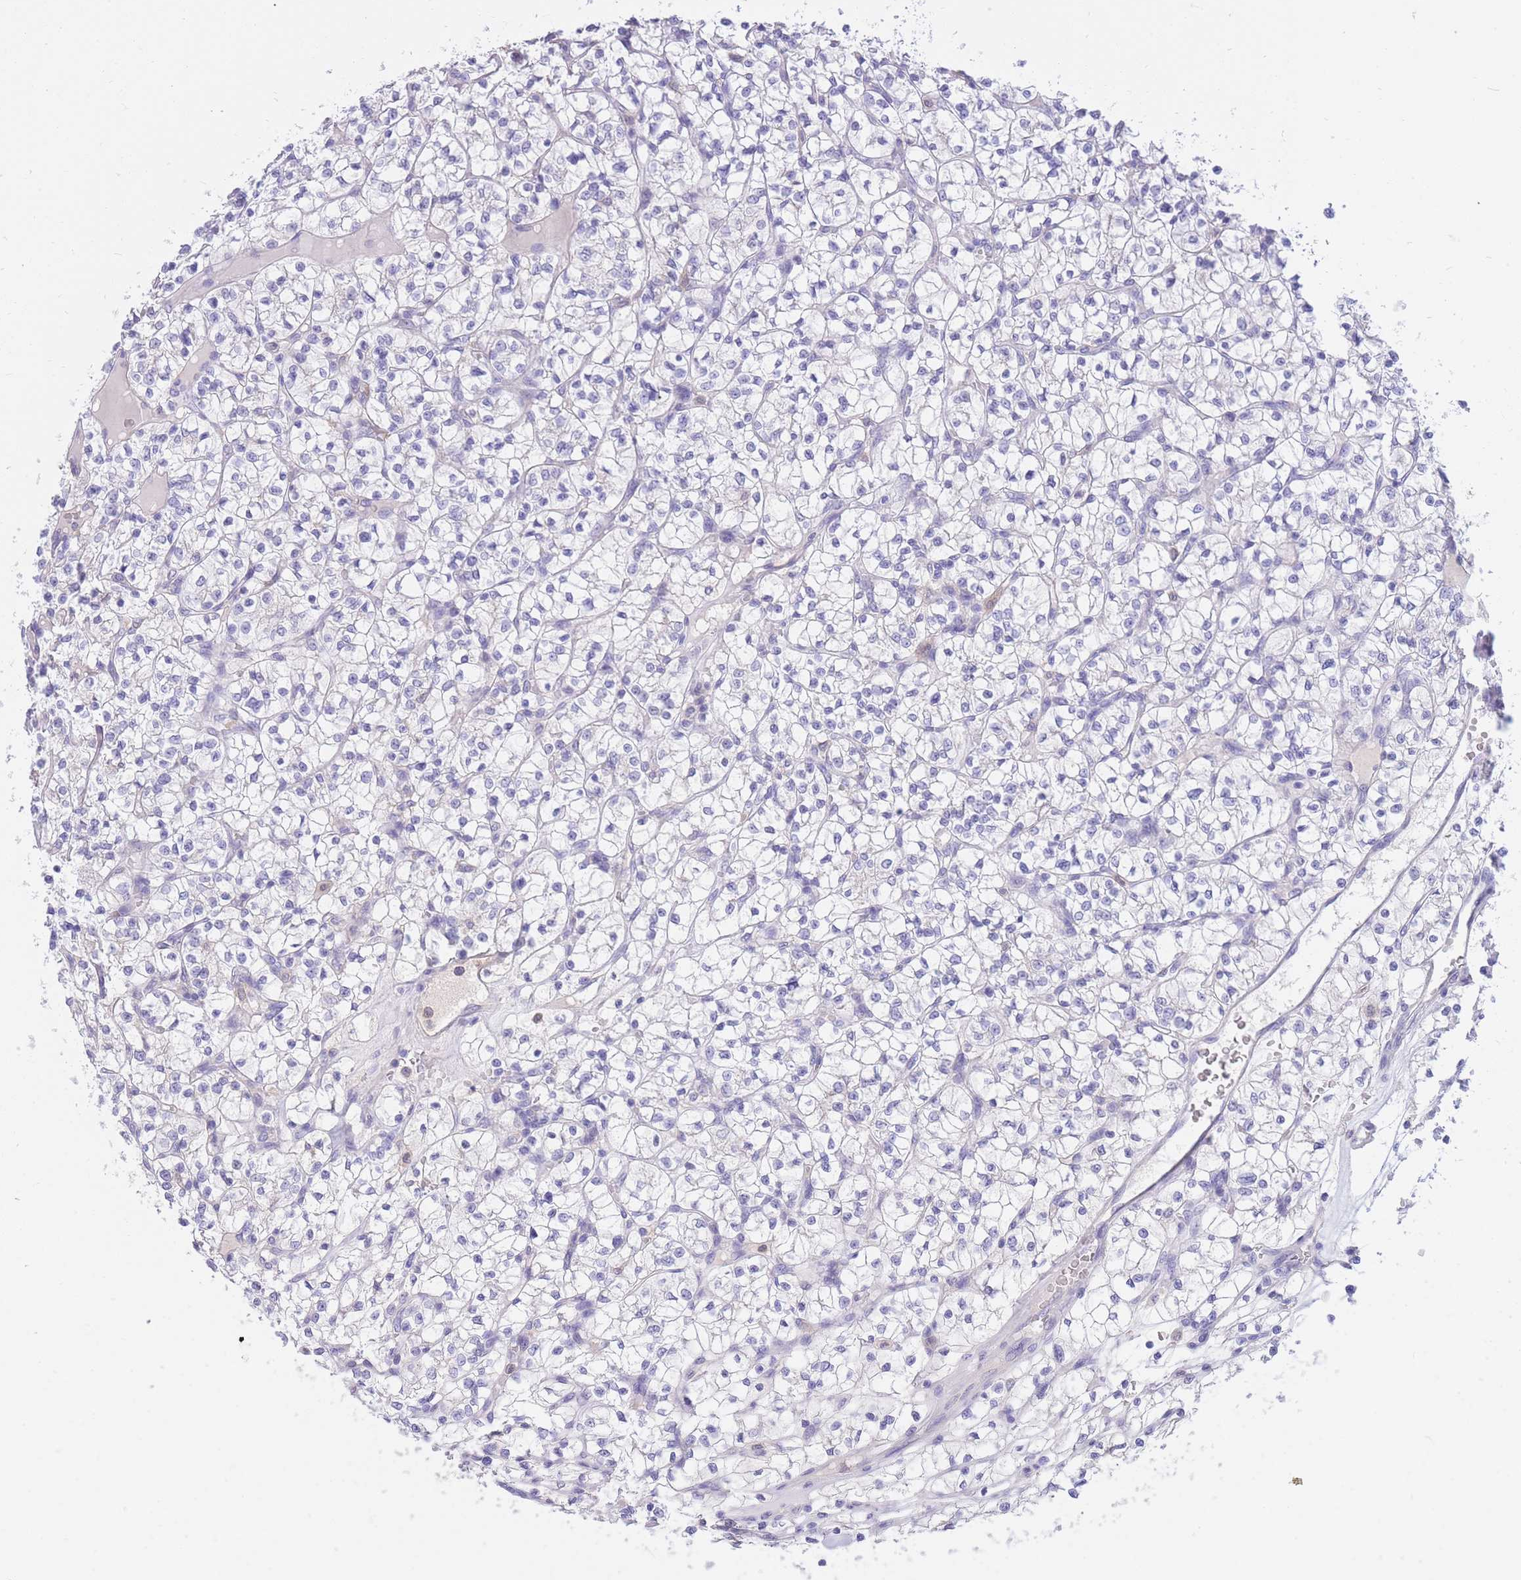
{"staining": {"intensity": "negative", "quantity": "none", "location": "none"}, "tissue": "renal cancer", "cell_type": "Tumor cells", "image_type": "cancer", "snomed": [{"axis": "morphology", "description": "Adenocarcinoma, NOS"}, {"axis": "topography", "description": "Kidney"}], "caption": "High magnification brightfield microscopy of renal adenocarcinoma stained with DAB (brown) and counterstained with hematoxylin (blue): tumor cells show no significant staining.", "gene": "SULT1A1", "patient": {"sex": "female", "age": 64}}